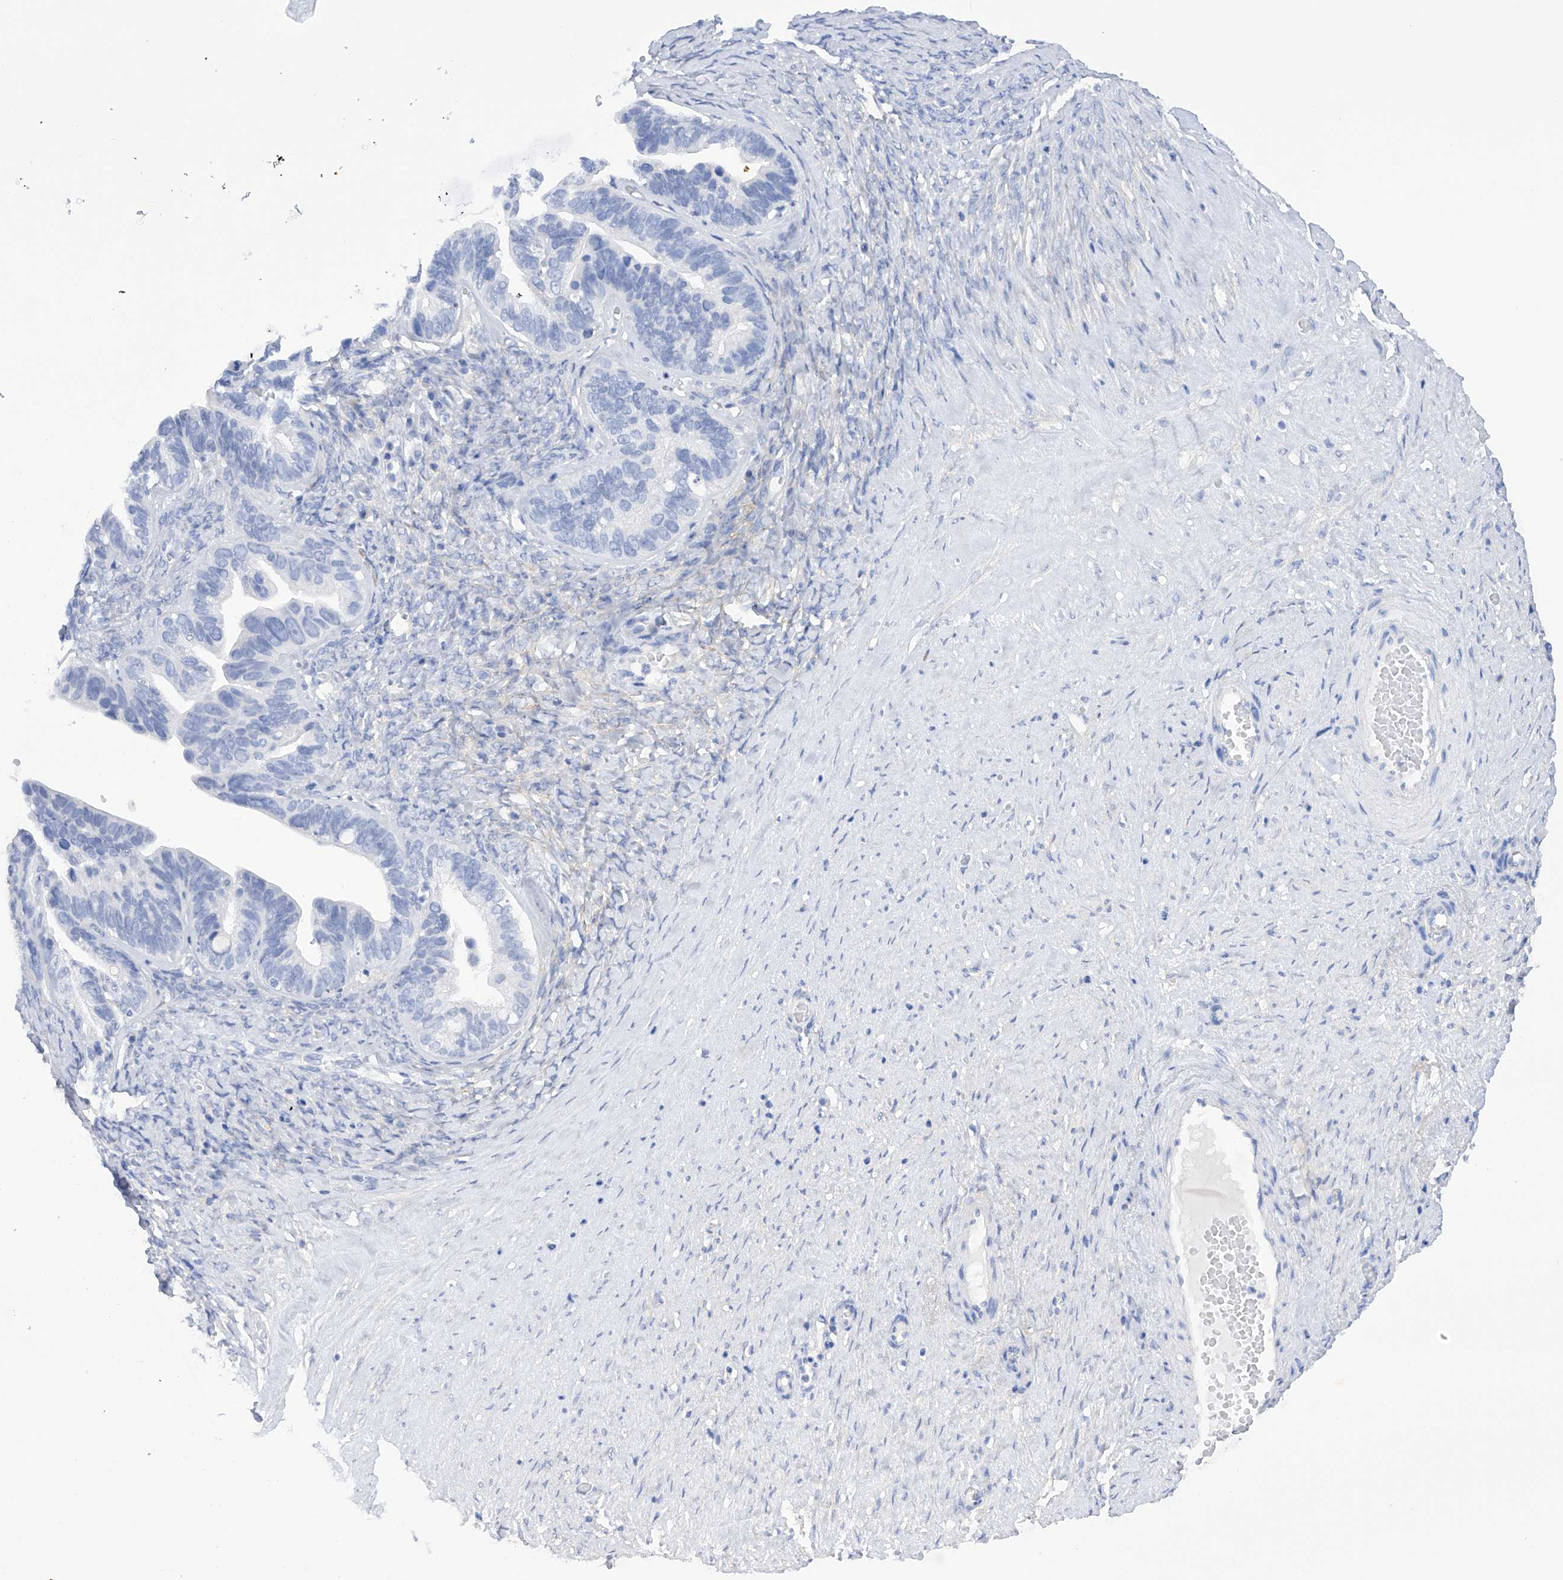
{"staining": {"intensity": "negative", "quantity": "none", "location": "none"}, "tissue": "ovarian cancer", "cell_type": "Tumor cells", "image_type": "cancer", "snomed": [{"axis": "morphology", "description": "Cystadenocarcinoma, serous, NOS"}, {"axis": "topography", "description": "Ovary"}], "caption": "Photomicrograph shows no protein staining in tumor cells of serous cystadenocarcinoma (ovarian) tissue.", "gene": "FLG", "patient": {"sex": "female", "age": 56}}